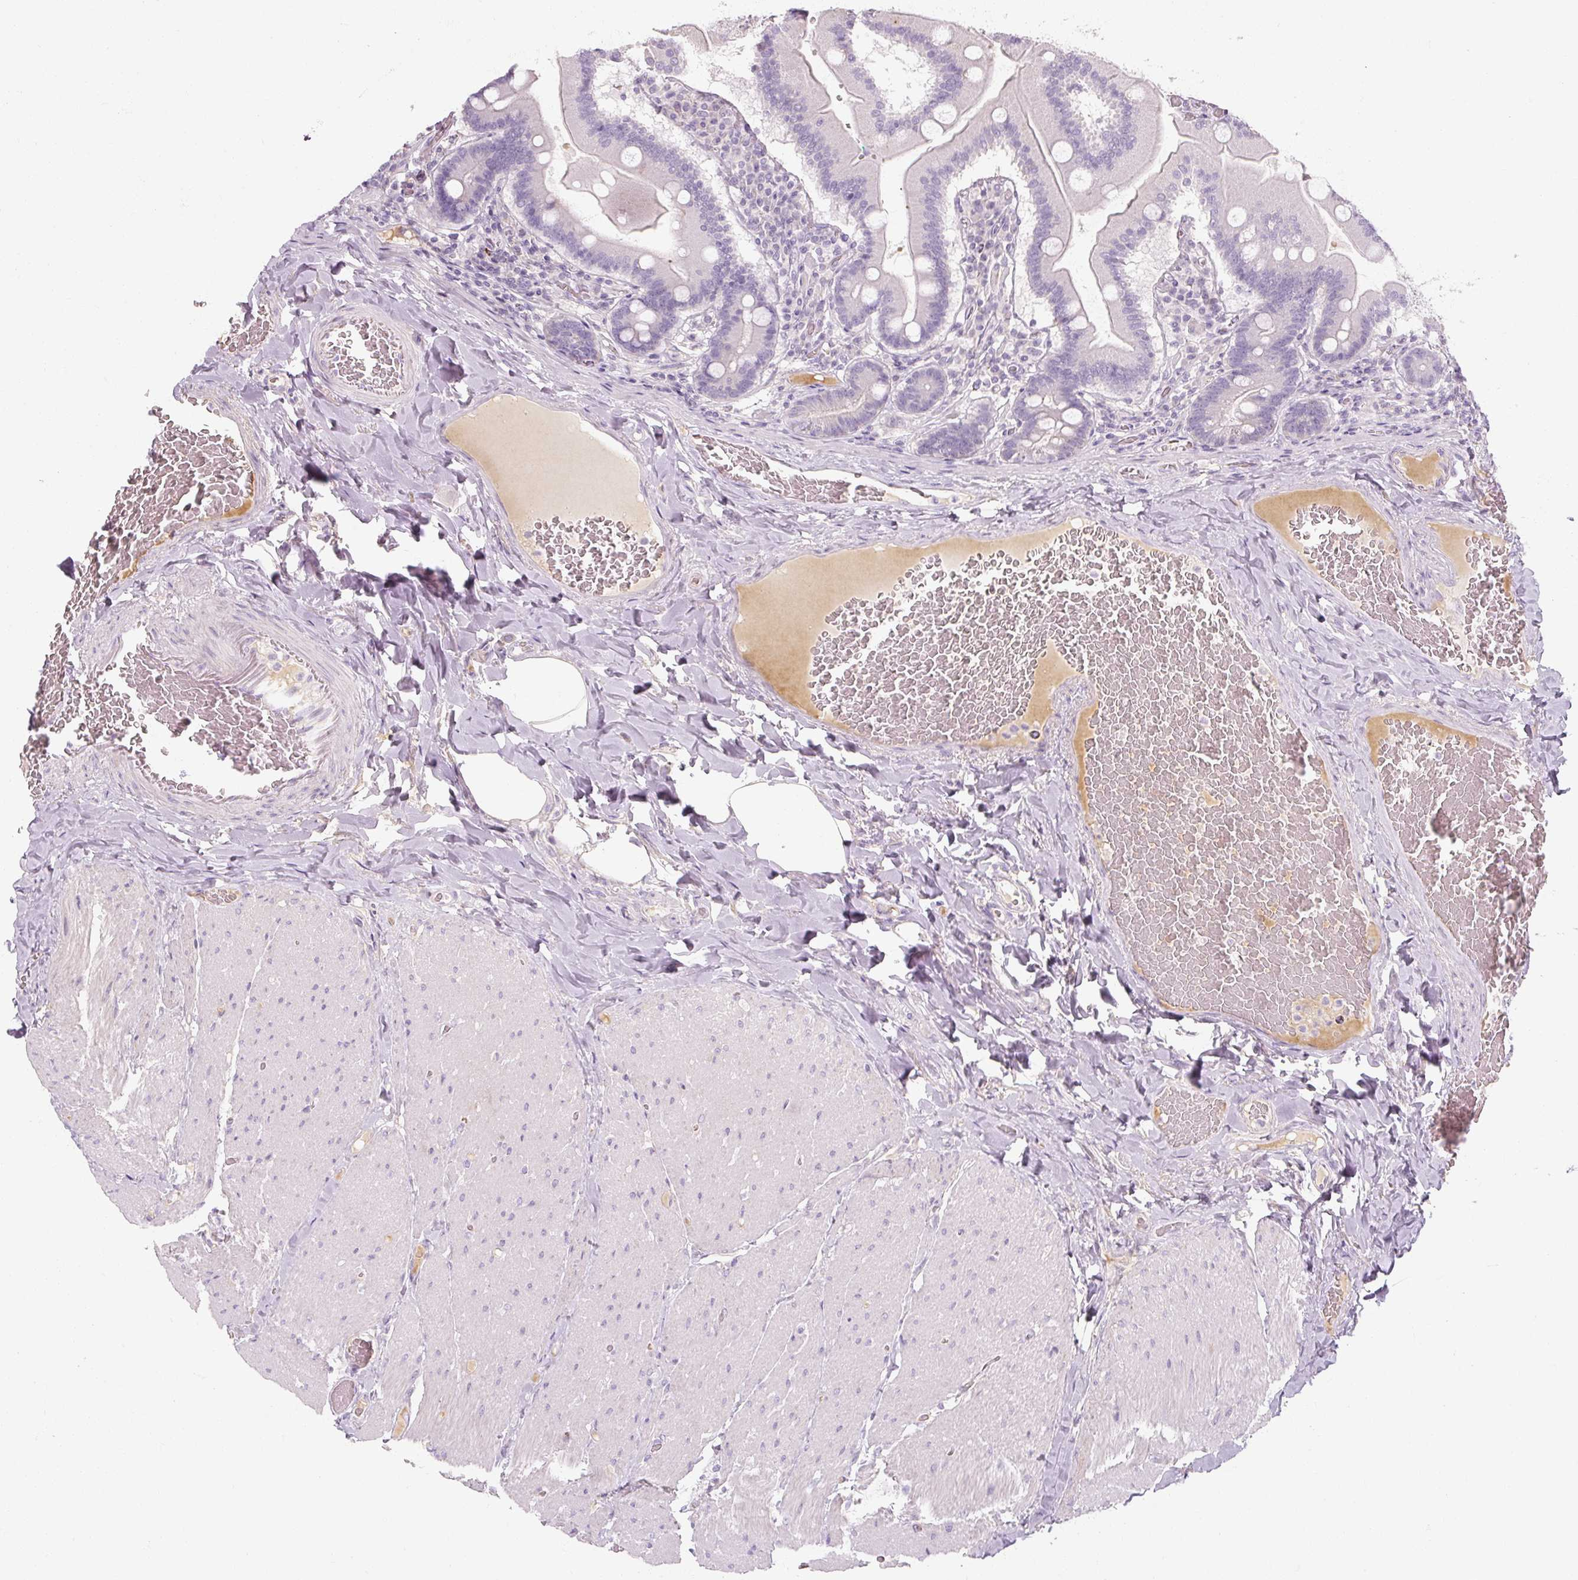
{"staining": {"intensity": "weak", "quantity": "<25%", "location": "cytoplasmic/membranous"}, "tissue": "duodenum", "cell_type": "Glandular cells", "image_type": "normal", "snomed": [{"axis": "morphology", "description": "Normal tissue, NOS"}, {"axis": "topography", "description": "Duodenum"}], "caption": "Immunohistochemistry (IHC) photomicrograph of unremarkable duodenum stained for a protein (brown), which displays no expression in glandular cells. (DAB immunohistochemistry (IHC) visualized using brightfield microscopy, high magnification).", "gene": "NFE2L3", "patient": {"sex": "female", "age": 62}}